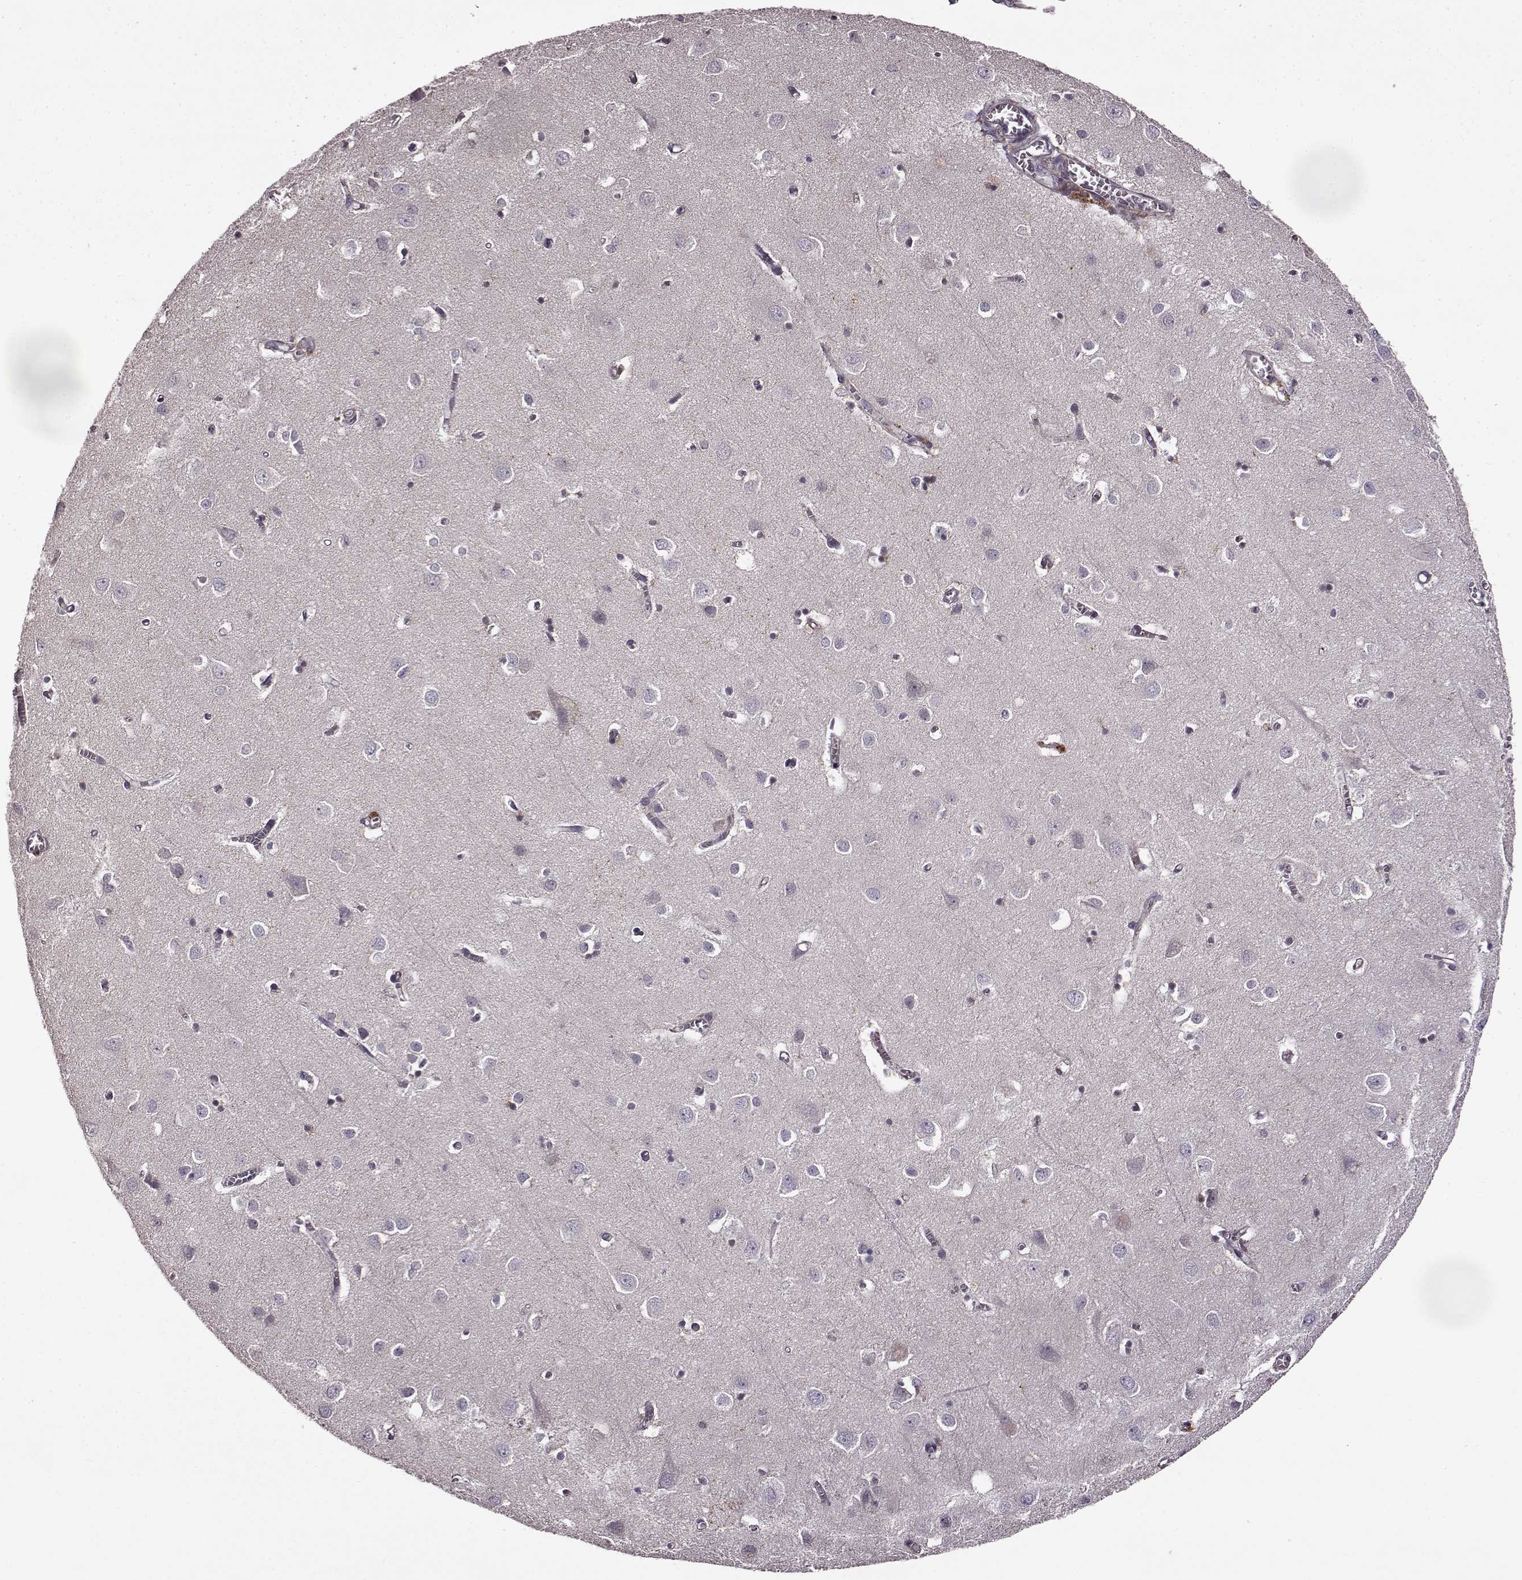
{"staining": {"intensity": "negative", "quantity": "none", "location": "none"}, "tissue": "cerebral cortex", "cell_type": "Endothelial cells", "image_type": "normal", "snomed": [{"axis": "morphology", "description": "Normal tissue, NOS"}, {"axis": "topography", "description": "Cerebral cortex"}], "caption": "Endothelial cells are negative for brown protein staining in unremarkable cerebral cortex. The staining is performed using DAB brown chromogen with nuclei counter-stained in using hematoxylin.", "gene": "MTSS1", "patient": {"sex": "male", "age": 70}}